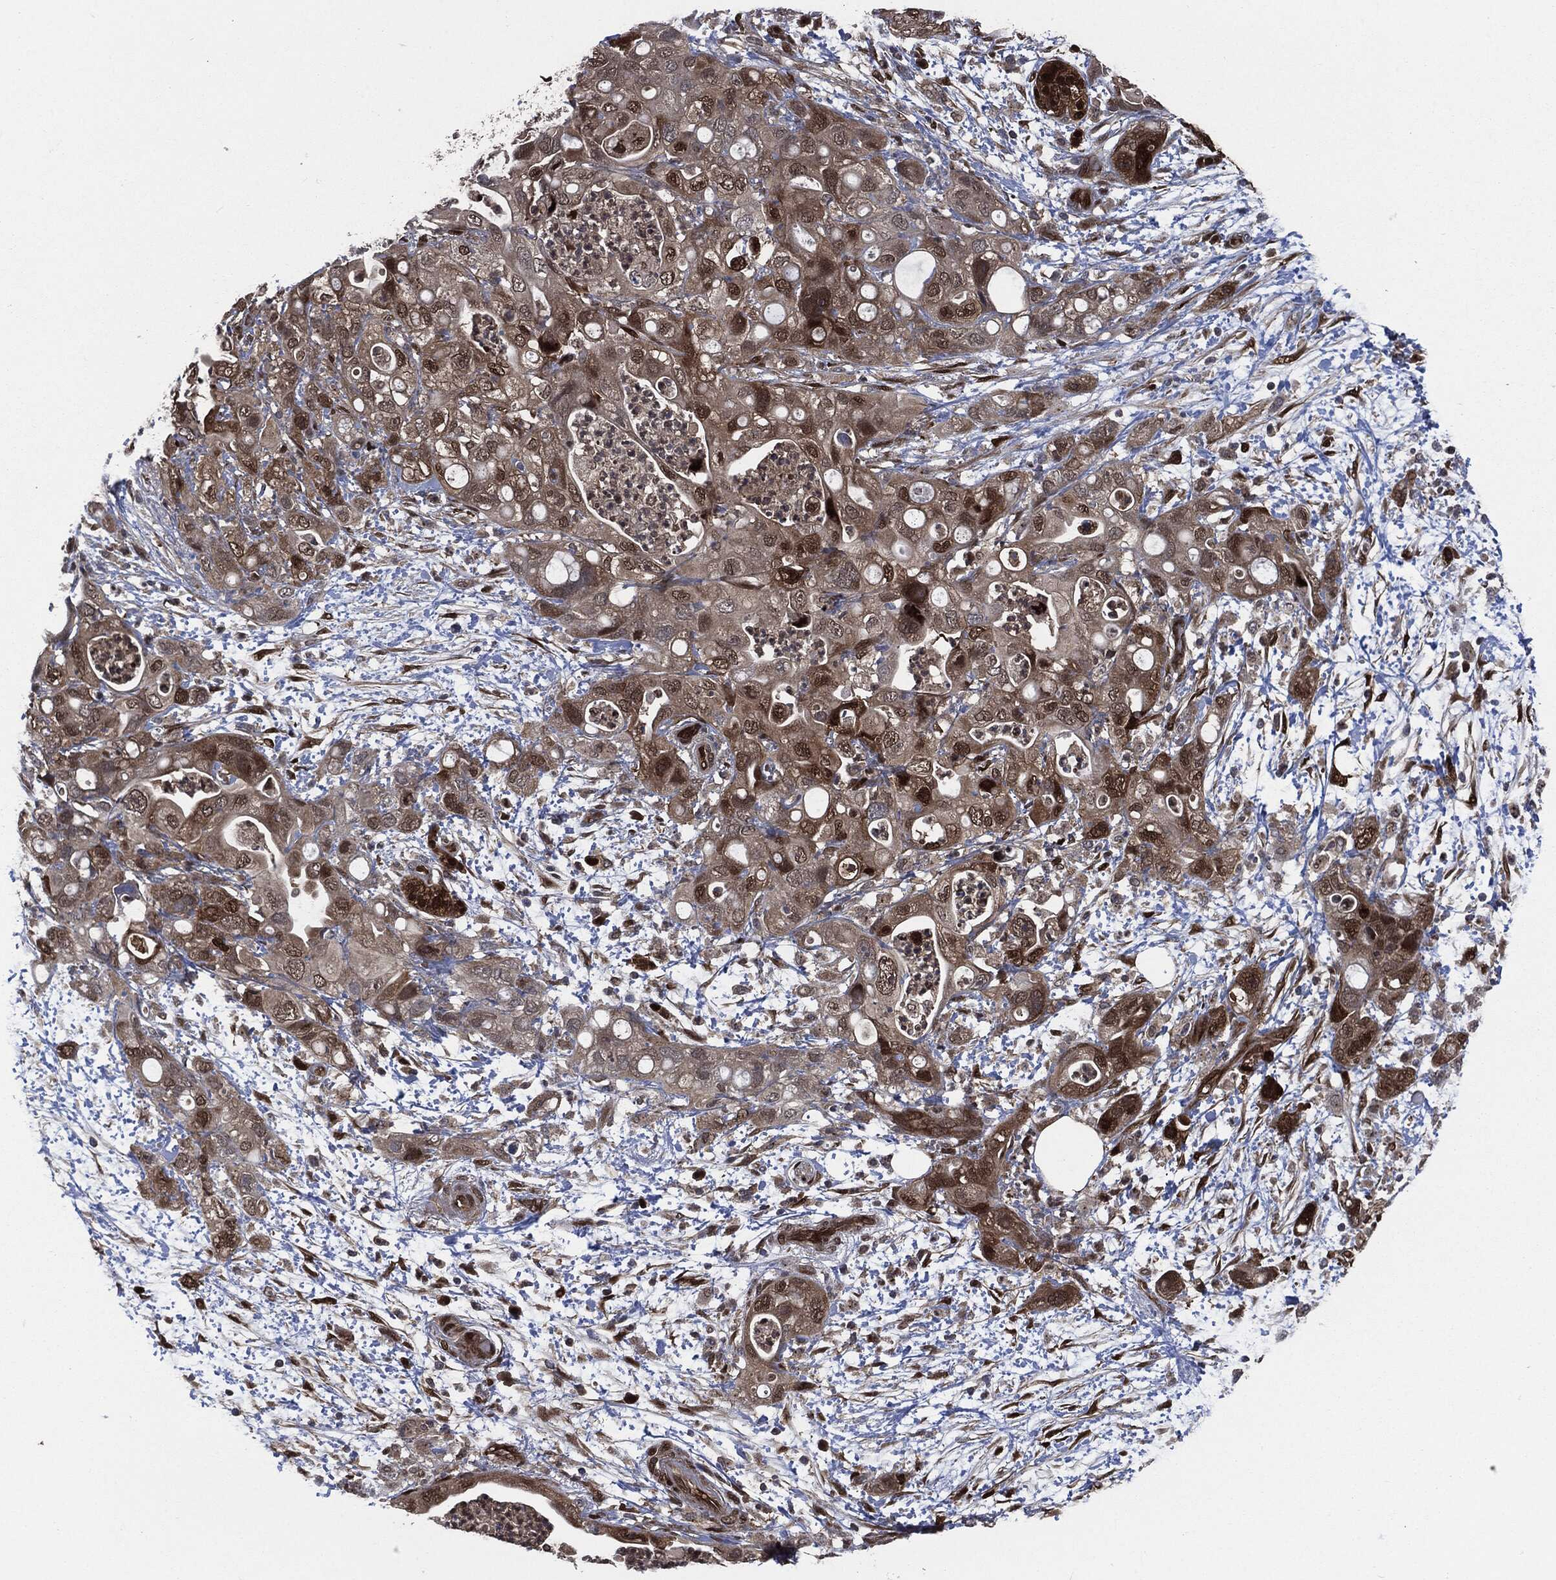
{"staining": {"intensity": "strong", "quantity": "<25%", "location": "cytoplasmic/membranous,nuclear"}, "tissue": "pancreatic cancer", "cell_type": "Tumor cells", "image_type": "cancer", "snomed": [{"axis": "morphology", "description": "Adenocarcinoma, NOS"}, {"axis": "topography", "description": "Pancreas"}], "caption": "Pancreatic cancer (adenocarcinoma) stained for a protein (brown) shows strong cytoplasmic/membranous and nuclear positive positivity in about <25% of tumor cells.", "gene": "DCTN1", "patient": {"sex": "female", "age": 72}}